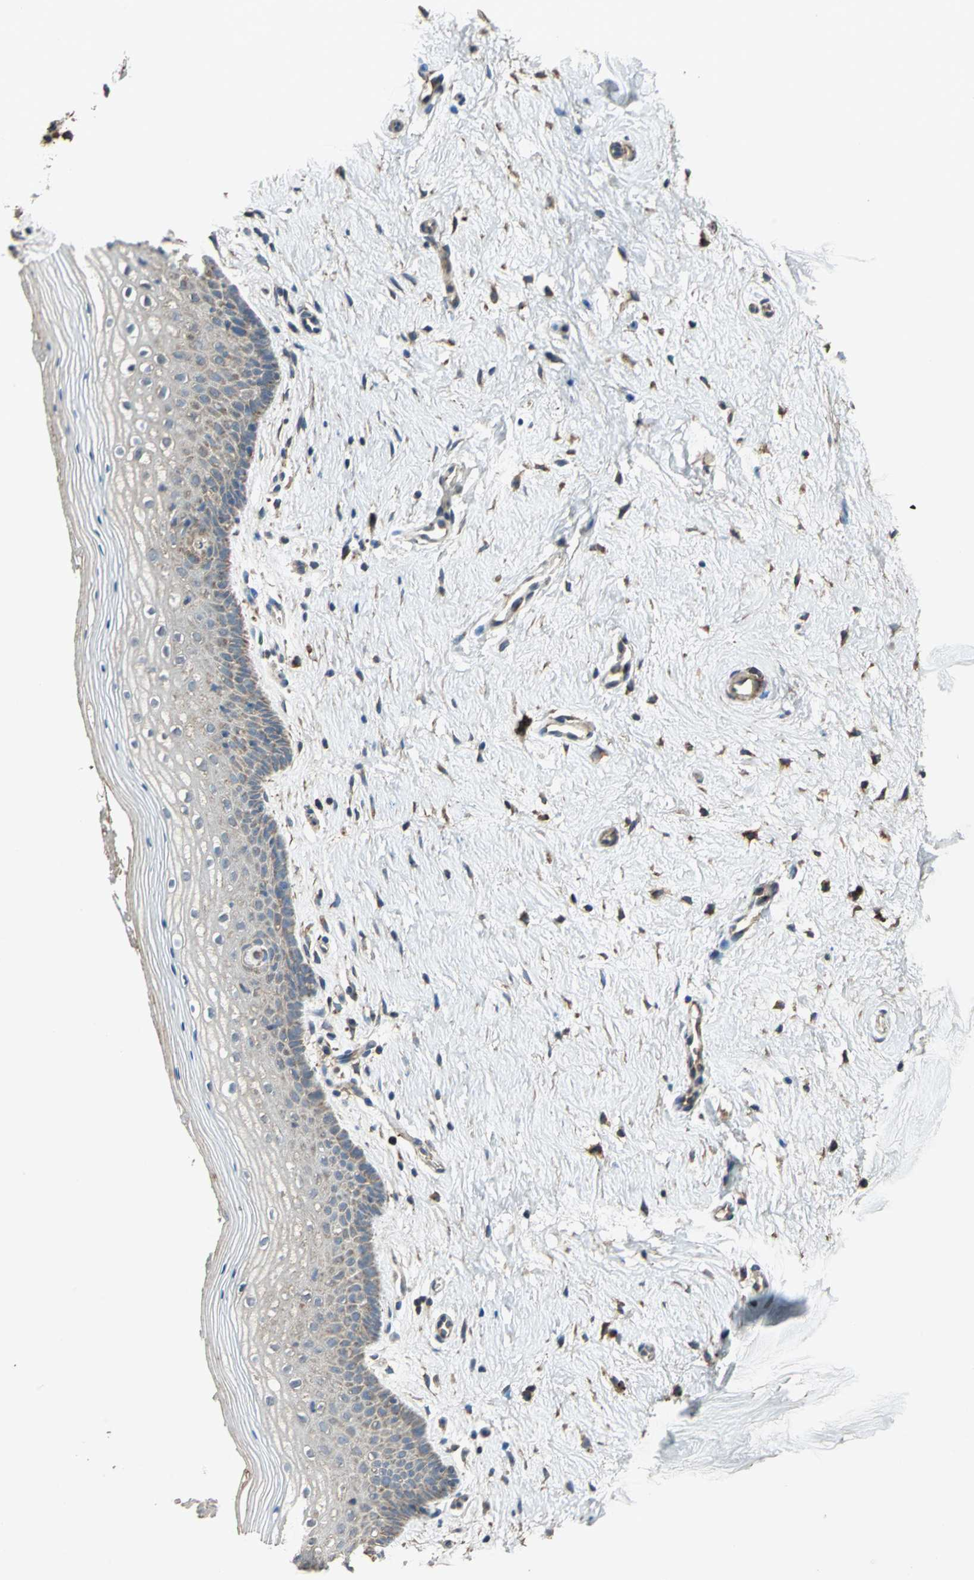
{"staining": {"intensity": "moderate", "quantity": "<25%", "location": "cytoplasmic/membranous"}, "tissue": "vagina", "cell_type": "Squamous epithelial cells", "image_type": "normal", "snomed": [{"axis": "morphology", "description": "Normal tissue, NOS"}, {"axis": "topography", "description": "Vagina"}], "caption": "This photomicrograph demonstrates immunohistochemistry (IHC) staining of benign human vagina, with low moderate cytoplasmic/membranous staining in about <25% of squamous epithelial cells.", "gene": "POLRMT", "patient": {"sex": "female", "age": 46}}